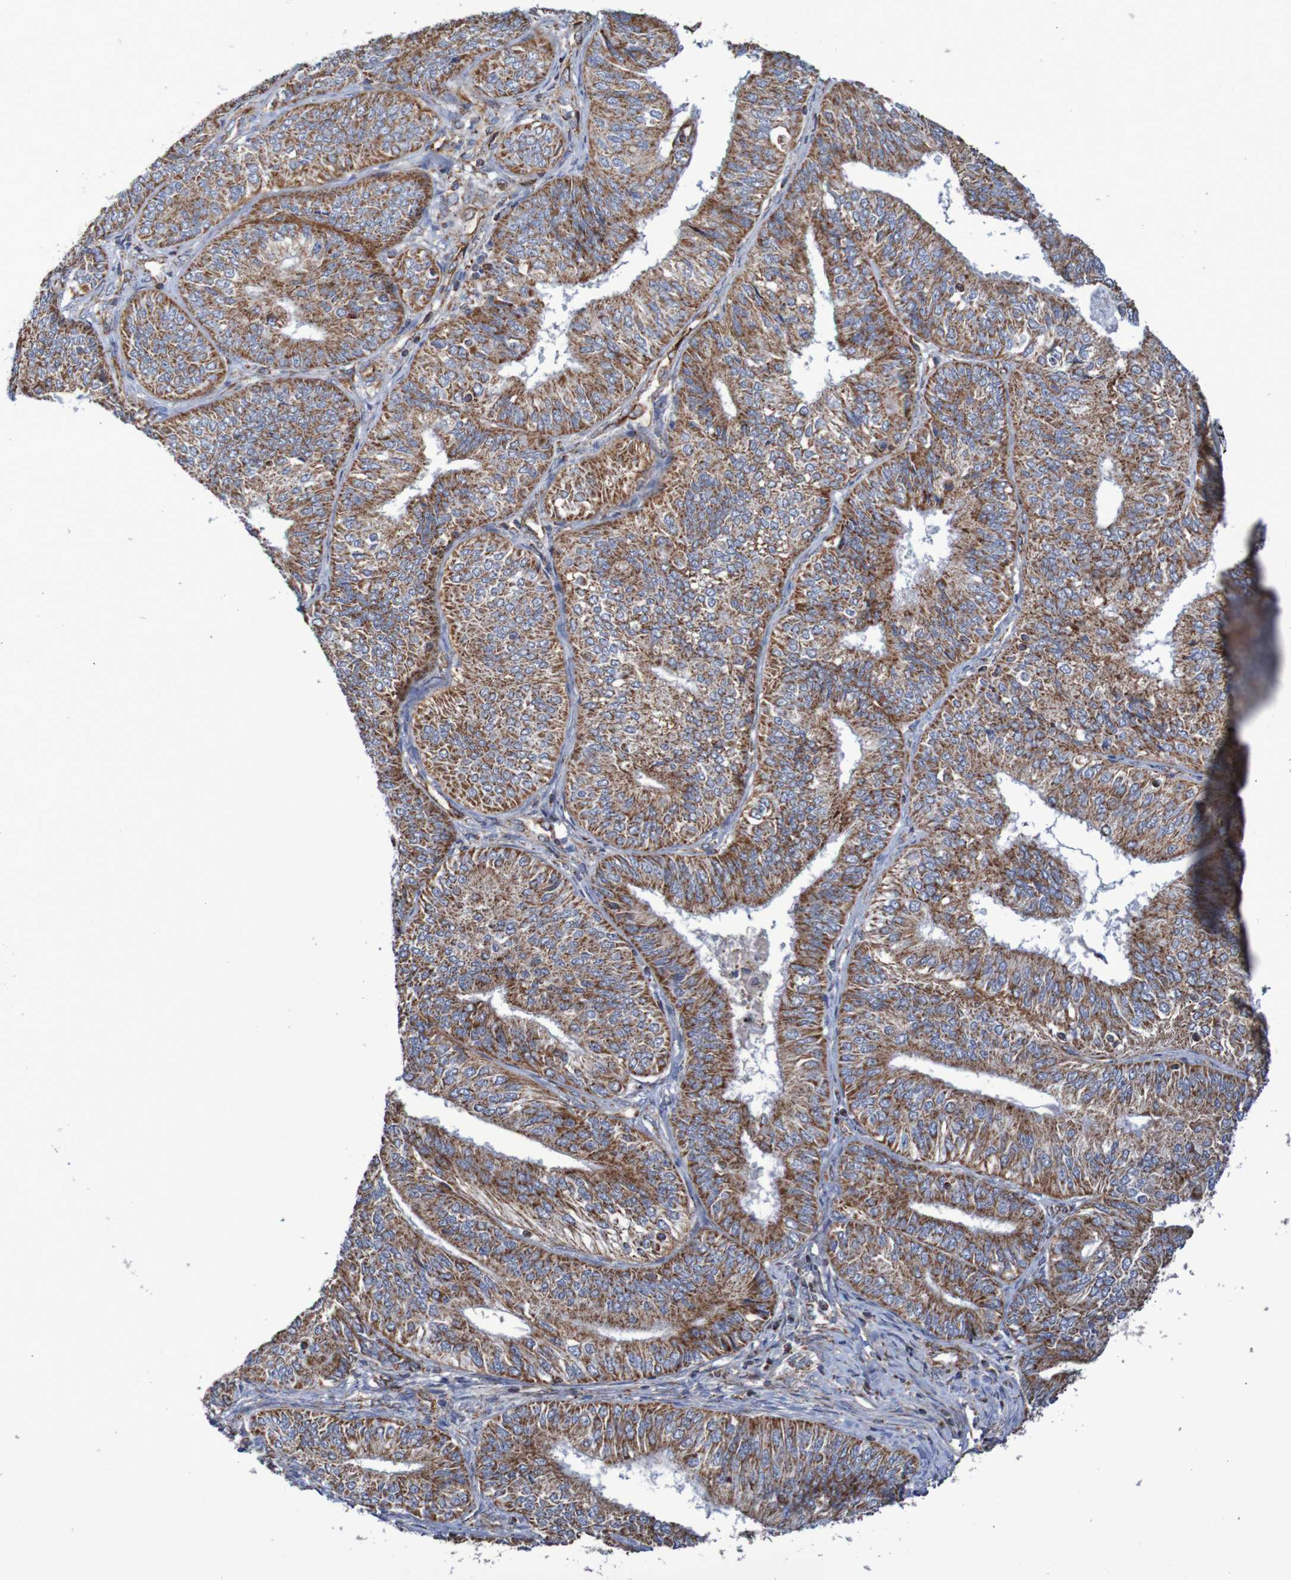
{"staining": {"intensity": "strong", "quantity": ">75%", "location": "cytoplasmic/membranous"}, "tissue": "endometrial cancer", "cell_type": "Tumor cells", "image_type": "cancer", "snomed": [{"axis": "morphology", "description": "Adenocarcinoma, NOS"}, {"axis": "topography", "description": "Endometrium"}], "caption": "DAB (3,3'-diaminobenzidine) immunohistochemical staining of human endometrial cancer (adenocarcinoma) reveals strong cytoplasmic/membranous protein expression in about >75% of tumor cells.", "gene": "MMEL1", "patient": {"sex": "female", "age": 58}}